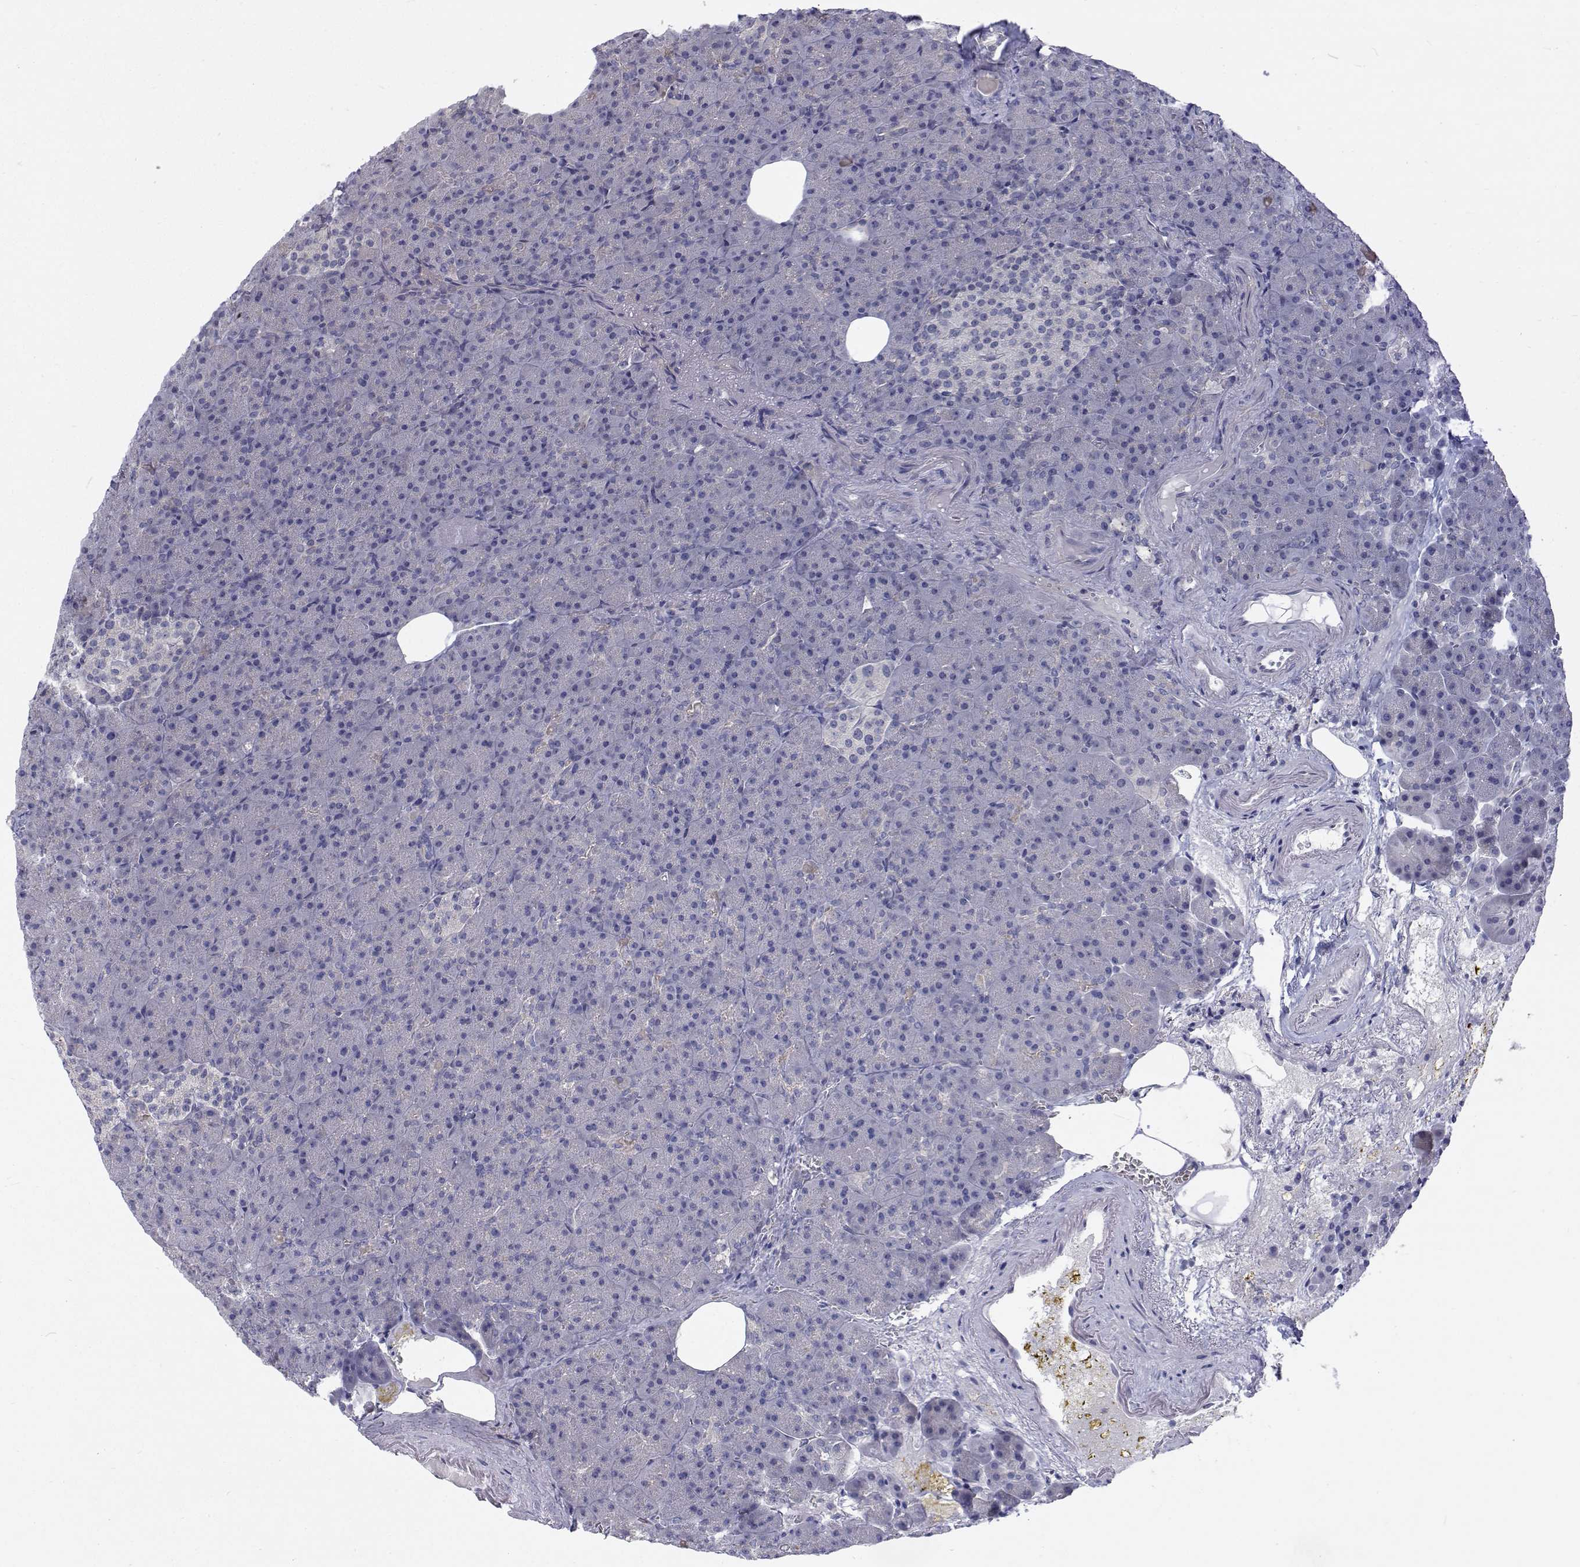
{"staining": {"intensity": "negative", "quantity": "none", "location": "none"}, "tissue": "pancreas", "cell_type": "Exocrine glandular cells", "image_type": "normal", "snomed": [{"axis": "morphology", "description": "Normal tissue, NOS"}, {"axis": "topography", "description": "Pancreas"}], "caption": "This is a photomicrograph of immunohistochemistry (IHC) staining of unremarkable pancreas, which shows no staining in exocrine glandular cells.", "gene": "MYPN", "patient": {"sex": "female", "age": 74}}